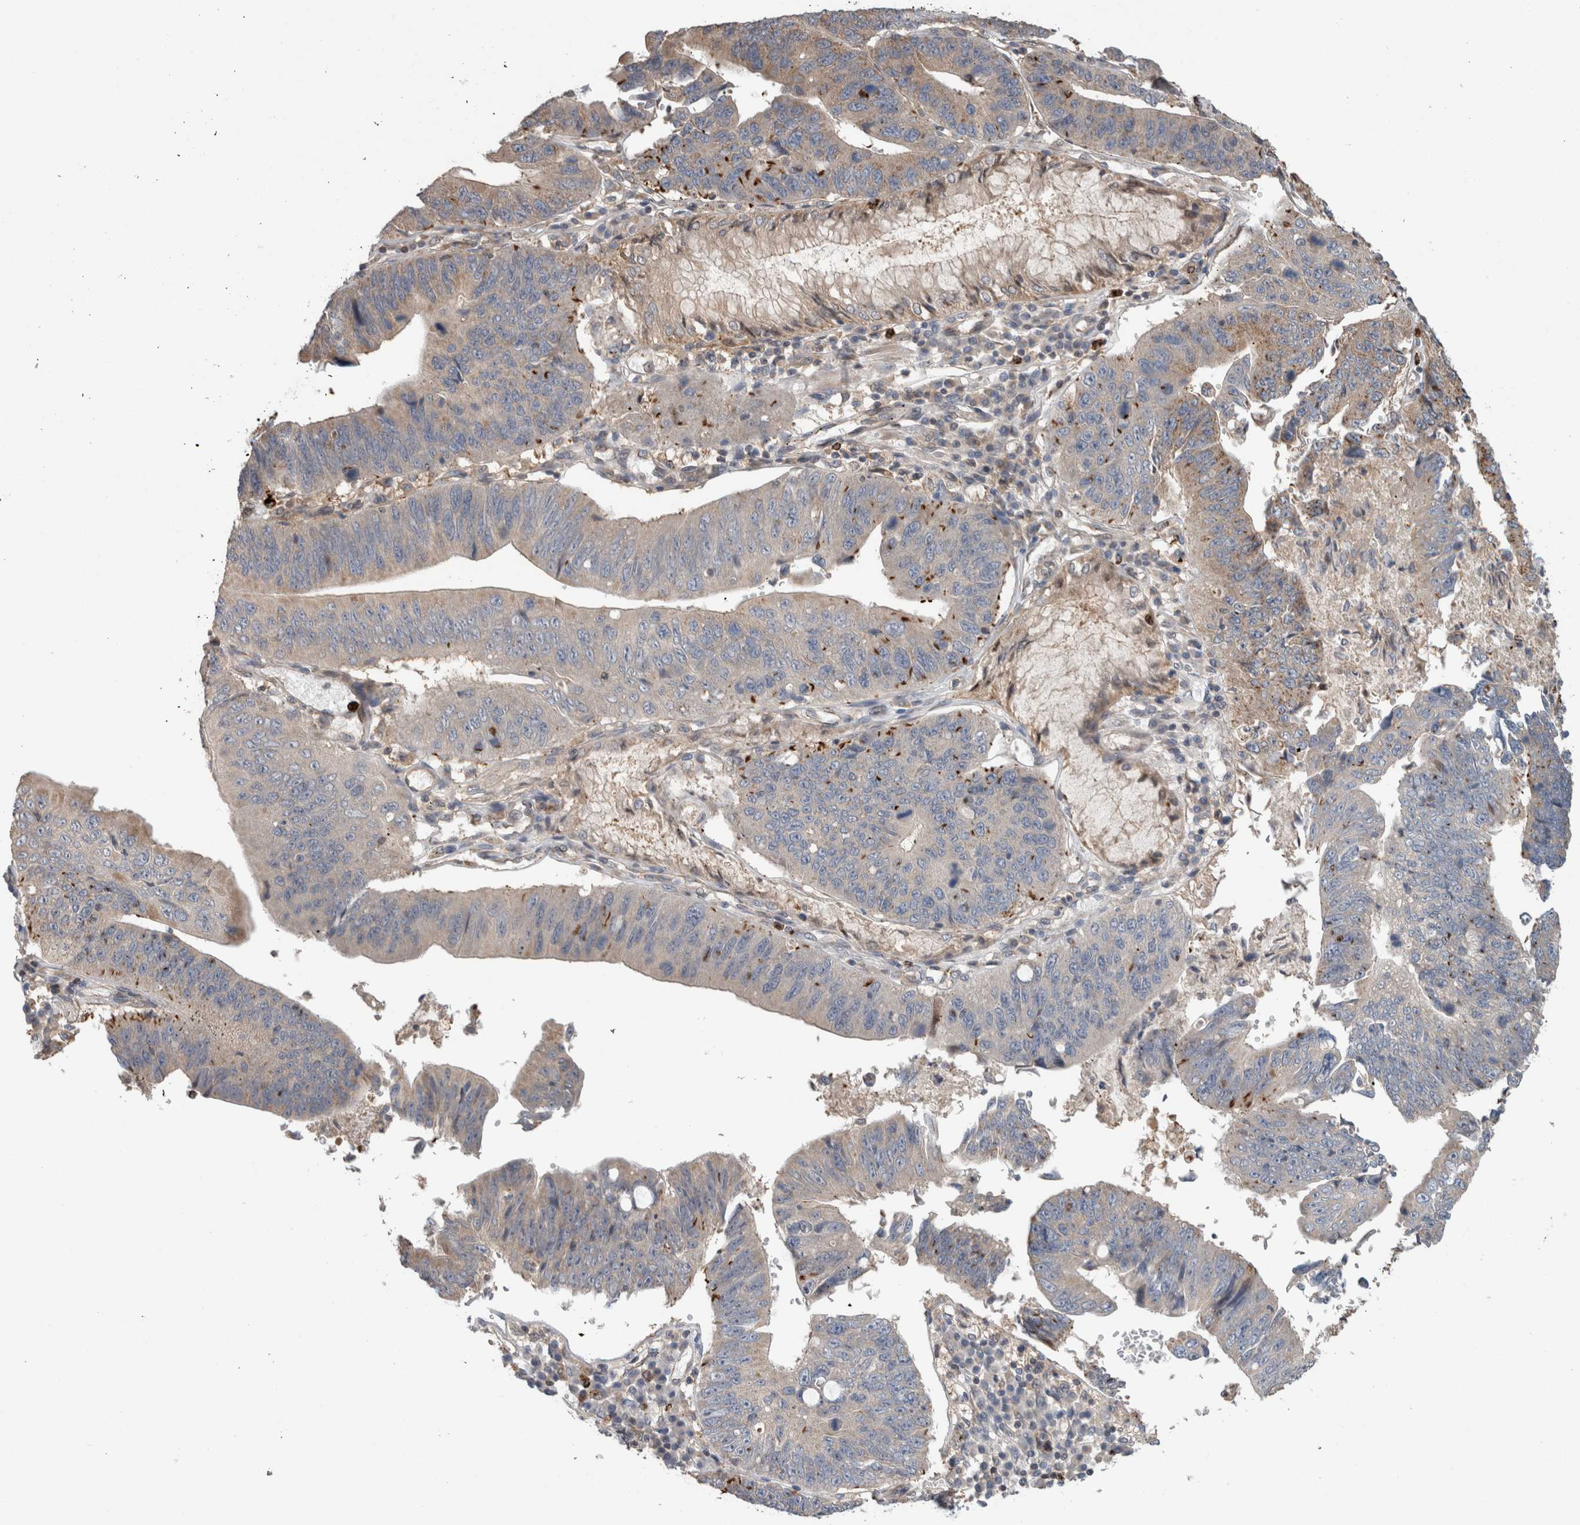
{"staining": {"intensity": "weak", "quantity": "<25%", "location": "cytoplasmic/membranous"}, "tissue": "stomach cancer", "cell_type": "Tumor cells", "image_type": "cancer", "snomed": [{"axis": "morphology", "description": "Adenocarcinoma, NOS"}, {"axis": "topography", "description": "Stomach"}], "caption": "An immunohistochemistry (IHC) image of stomach cancer (adenocarcinoma) is shown. There is no staining in tumor cells of stomach cancer (adenocarcinoma).", "gene": "TARBP1", "patient": {"sex": "male", "age": 59}}